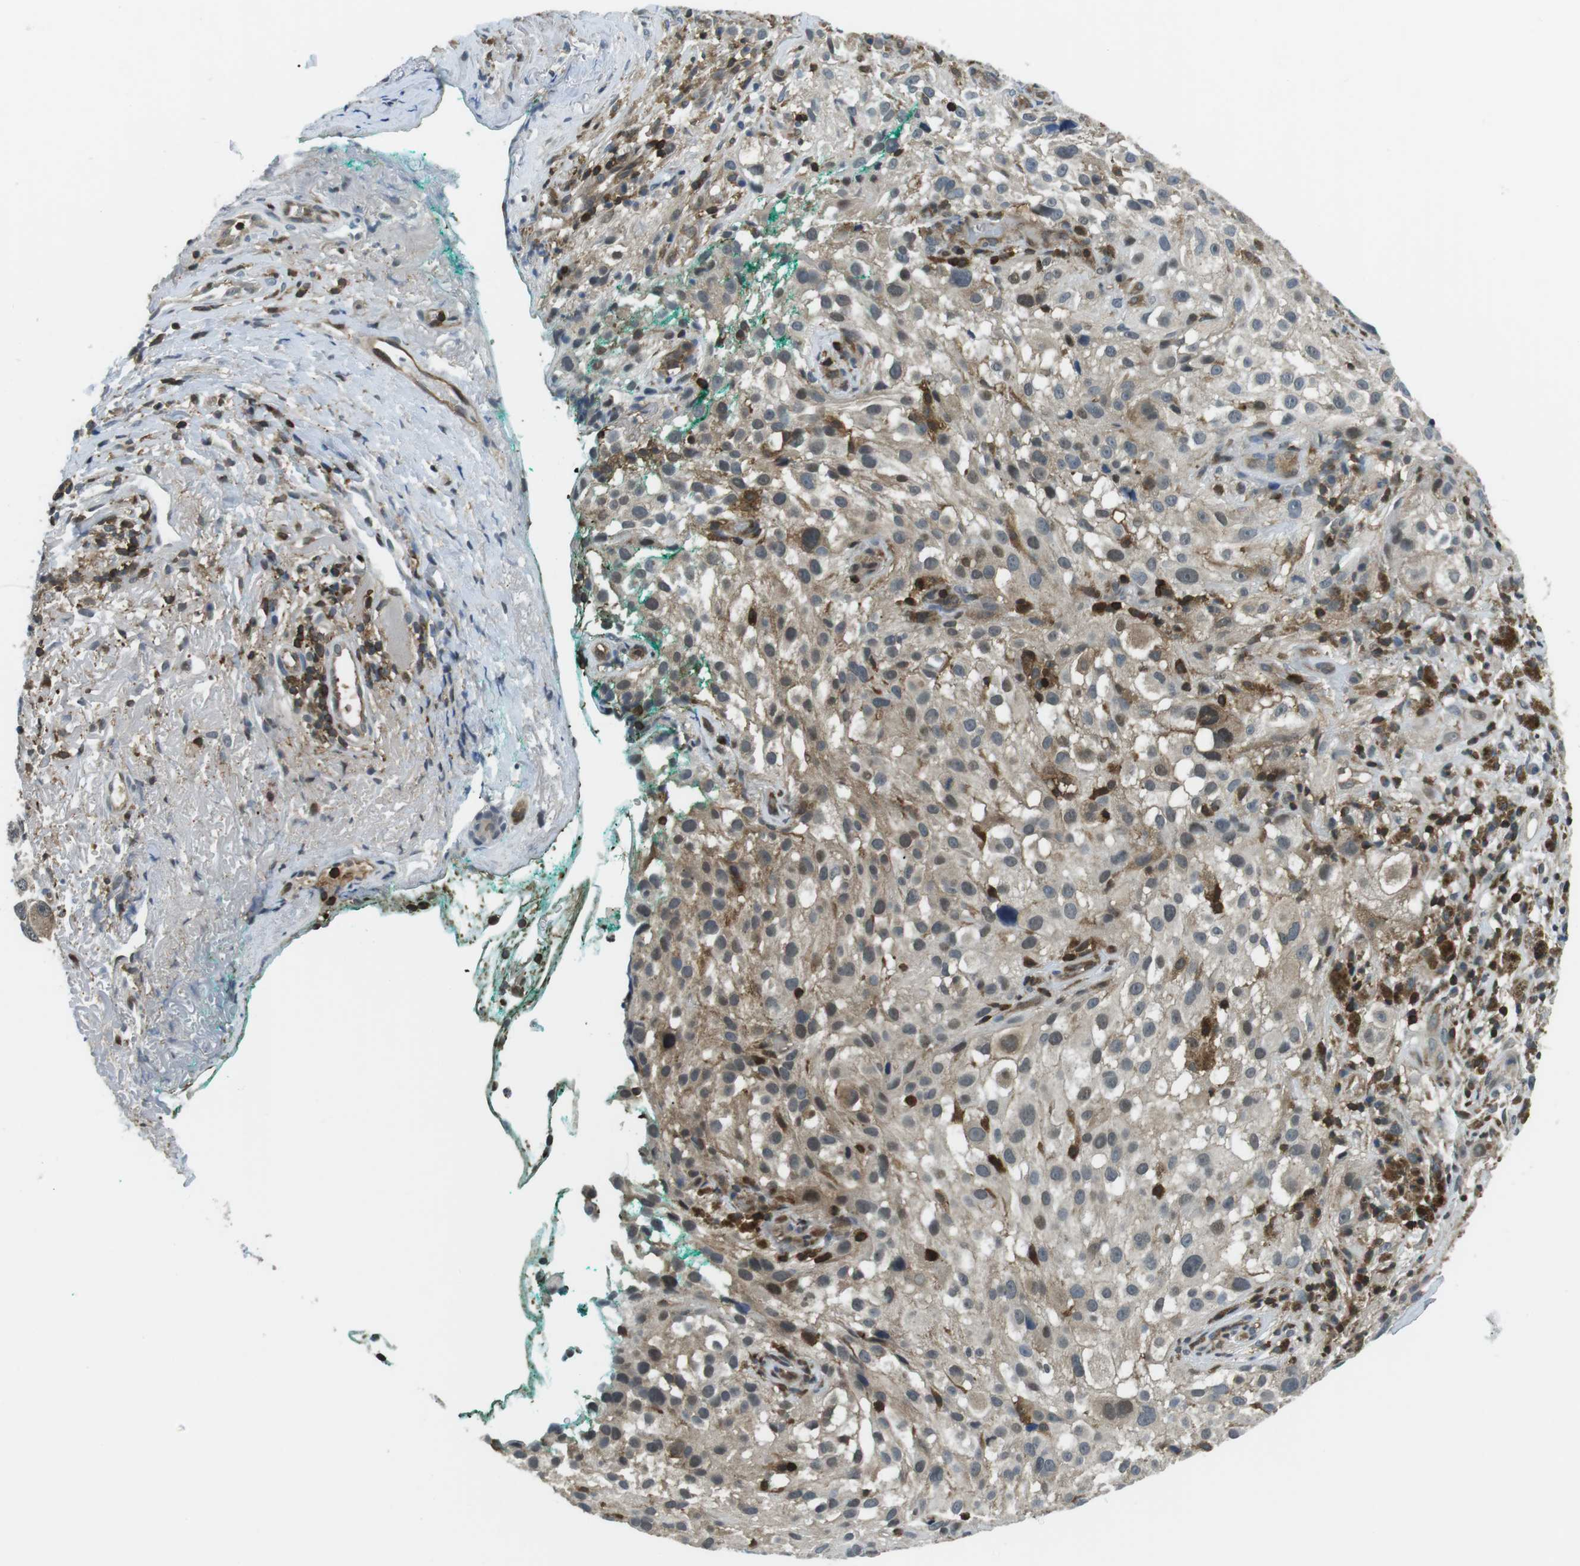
{"staining": {"intensity": "weak", "quantity": "<25%", "location": "cytoplasmic/membranous,nuclear"}, "tissue": "melanoma", "cell_type": "Tumor cells", "image_type": "cancer", "snomed": [{"axis": "morphology", "description": "Necrosis, NOS"}, {"axis": "morphology", "description": "Malignant melanoma, NOS"}, {"axis": "topography", "description": "Skin"}], "caption": "IHC micrograph of human malignant melanoma stained for a protein (brown), which displays no positivity in tumor cells. (Stains: DAB immunohistochemistry with hematoxylin counter stain, Microscopy: brightfield microscopy at high magnification).", "gene": "STK10", "patient": {"sex": "female", "age": 87}}